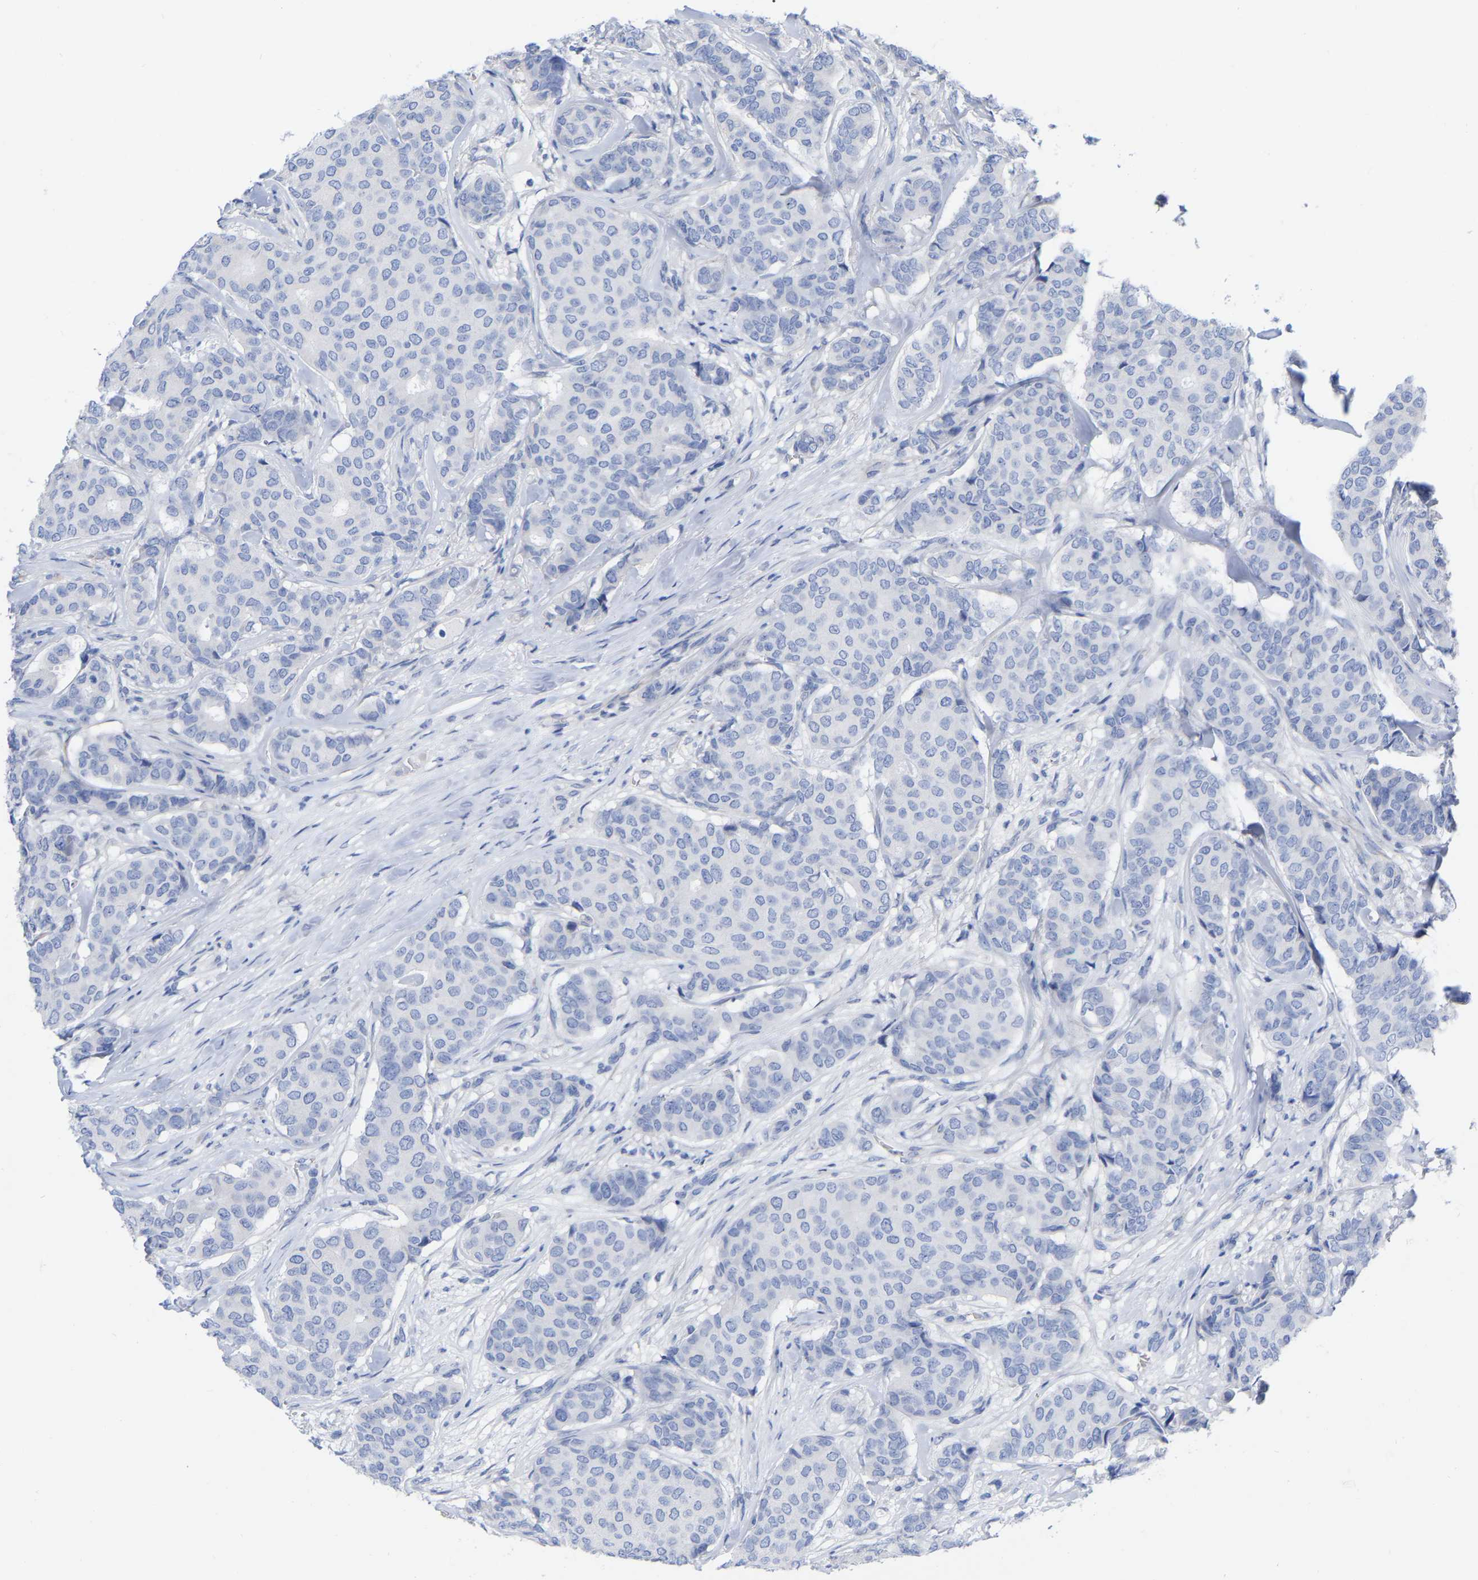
{"staining": {"intensity": "negative", "quantity": "none", "location": "none"}, "tissue": "breast cancer", "cell_type": "Tumor cells", "image_type": "cancer", "snomed": [{"axis": "morphology", "description": "Duct carcinoma"}, {"axis": "topography", "description": "Breast"}], "caption": "This photomicrograph is of breast intraductal carcinoma stained with immunohistochemistry to label a protein in brown with the nuclei are counter-stained blue. There is no positivity in tumor cells.", "gene": "HAPLN1", "patient": {"sex": "female", "age": 75}}